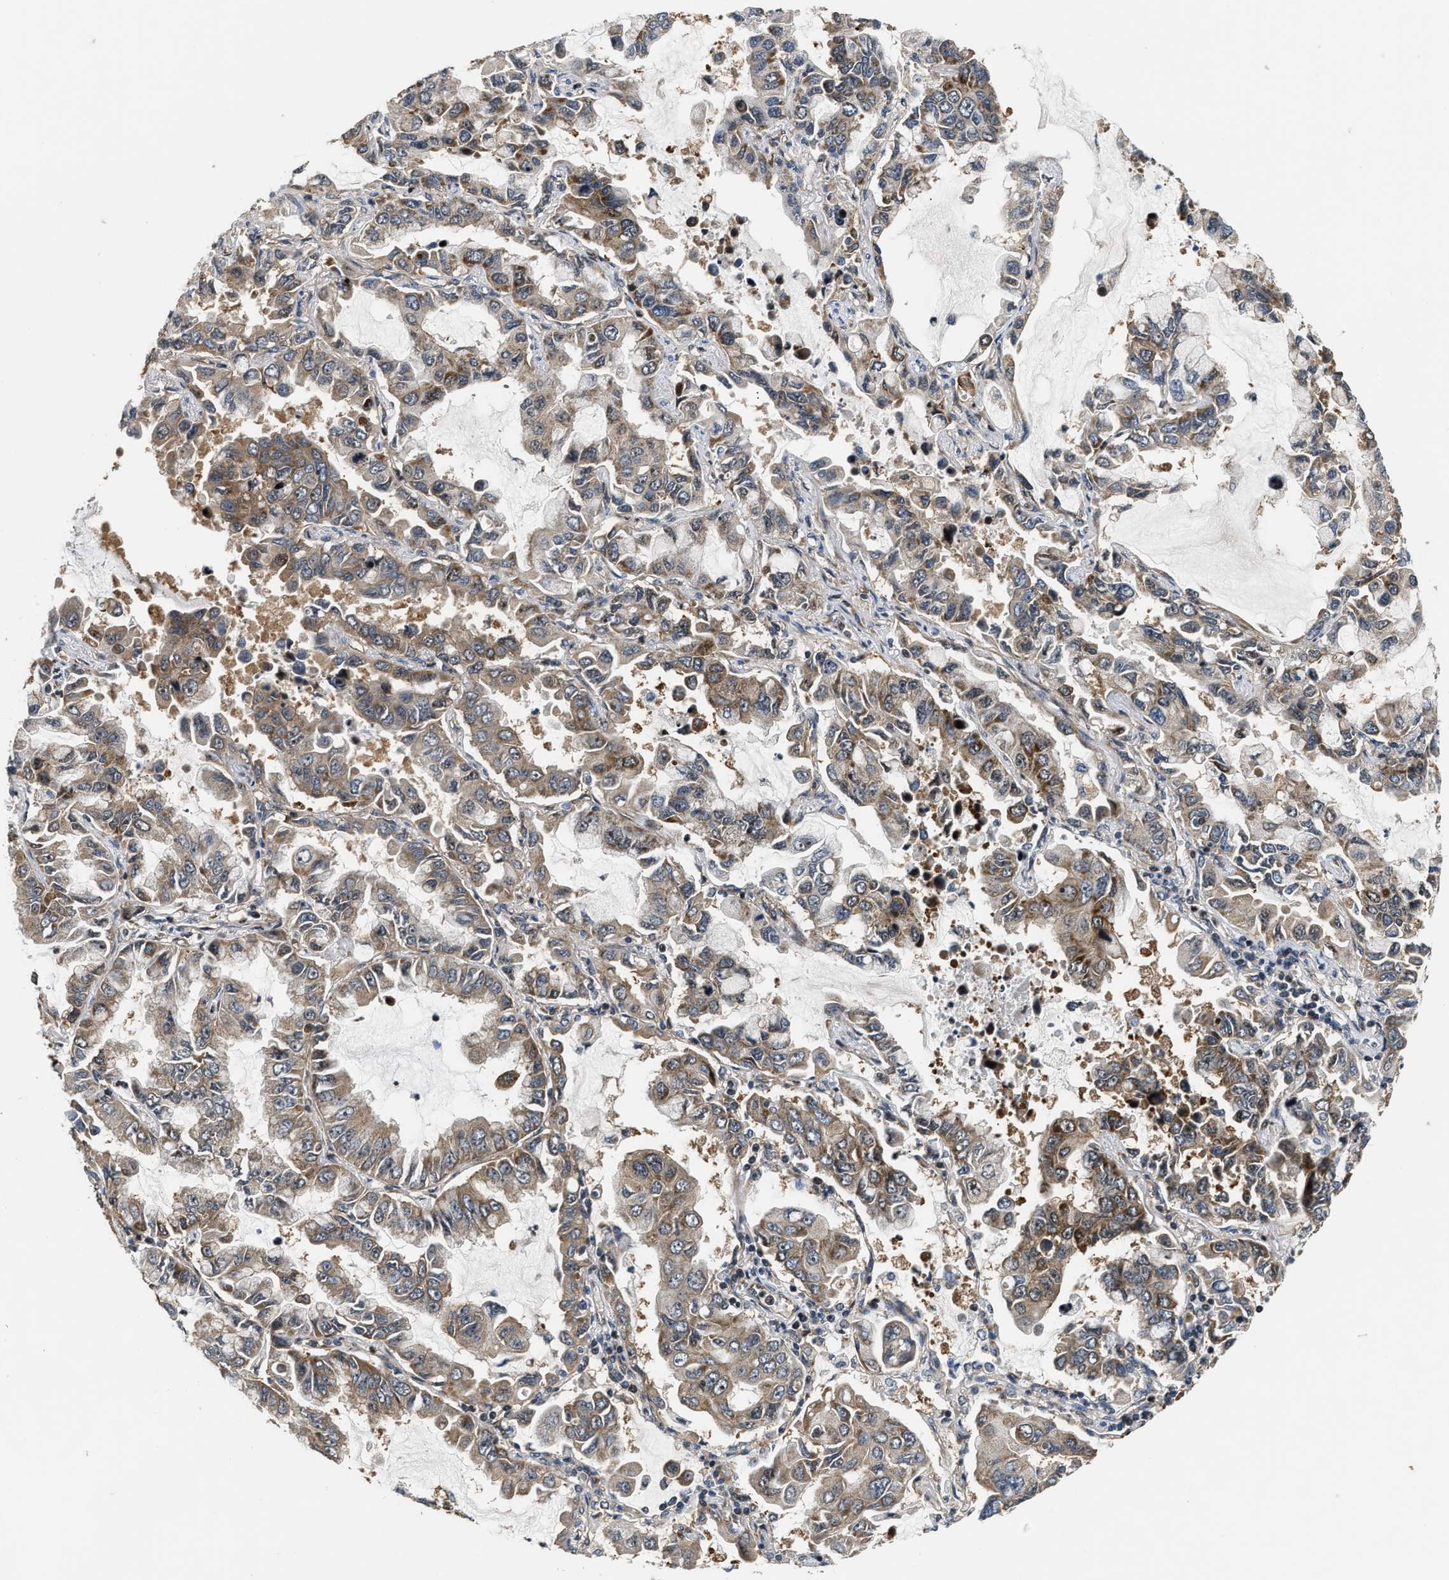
{"staining": {"intensity": "moderate", "quantity": "25%-75%", "location": "cytoplasmic/membranous"}, "tissue": "lung cancer", "cell_type": "Tumor cells", "image_type": "cancer", "snomed": [{"axis": "morphology", "description": "Adenocarcinoma, NOS"}, {"axis": "topography", "description": "Lung"}], "caption": "This micrograph reveals immunohistochemistry (IHC) staining of human adenocarcinoma (lung), with medium moderate cytoplasmic/membranous expression in about 25%-75% of tumor cells.", "gene": "ALDH3A2", "patient": {"sex": "male", "age": 64}}